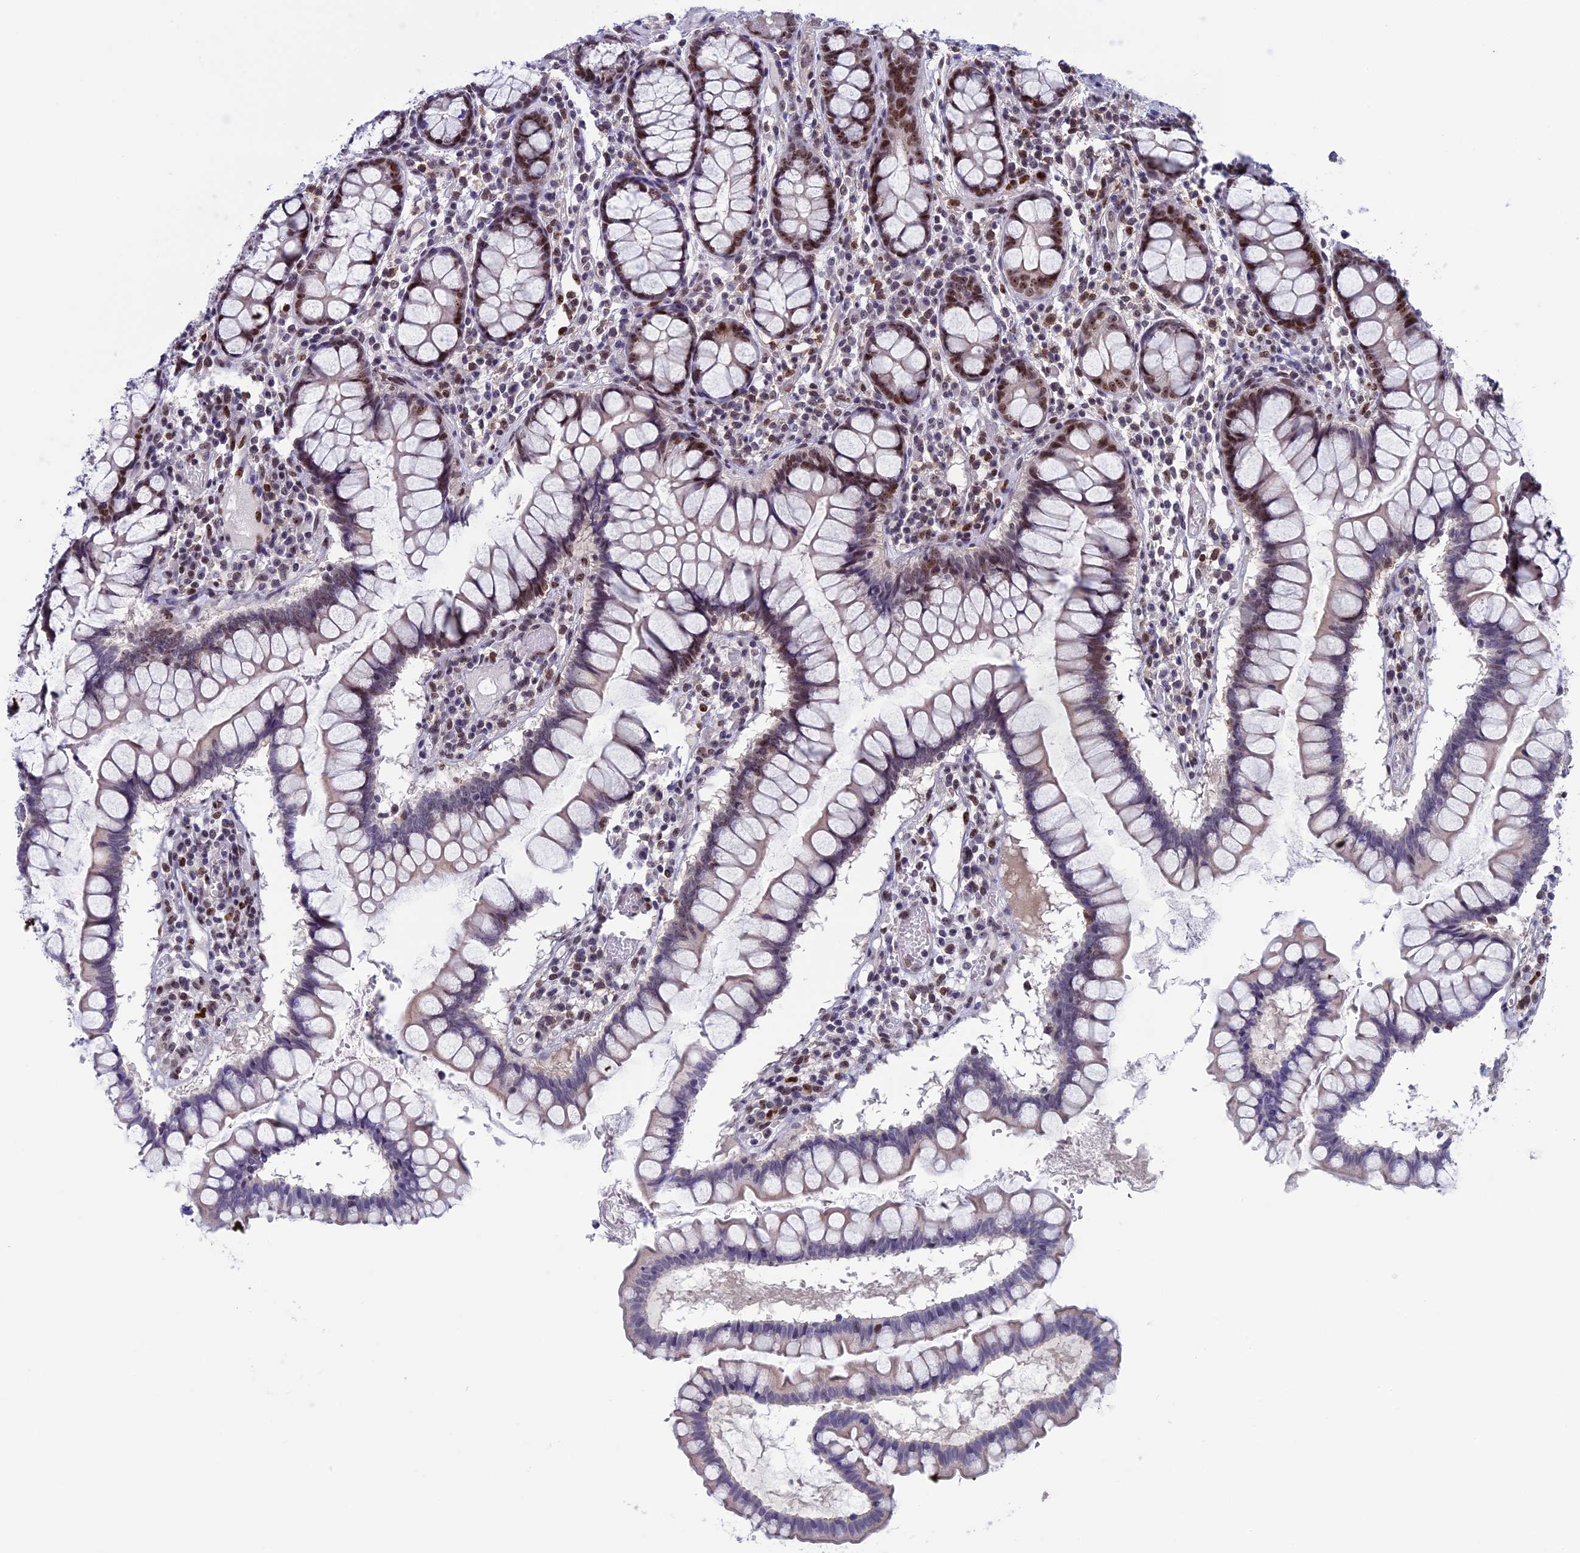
{"staining": {"intensity": "moderate", "quantity": "25%-75%", "location": "cytoplasmic/membranous,nuclear"}, "tissue": "colon", "cell_type": "Glandular cells", "image_type": "normal", "snomed": [{"axis": "morphology", "description": "Normal tissue, NOS"}, {"axis": "morphology", "description": "Adenocarcinoma, NOS"}, {"axis": "topography", "description": "Colon"}], "caption": "The micrograph reveals immunohistochemical staining of normal colon. There is moderate cytoplasmic/membranous,nuclear expression is appreciated in about 25%-75% of glandular cells.", "gene": "CCDC86", "patient": {"sex": "female", "age": 55}}